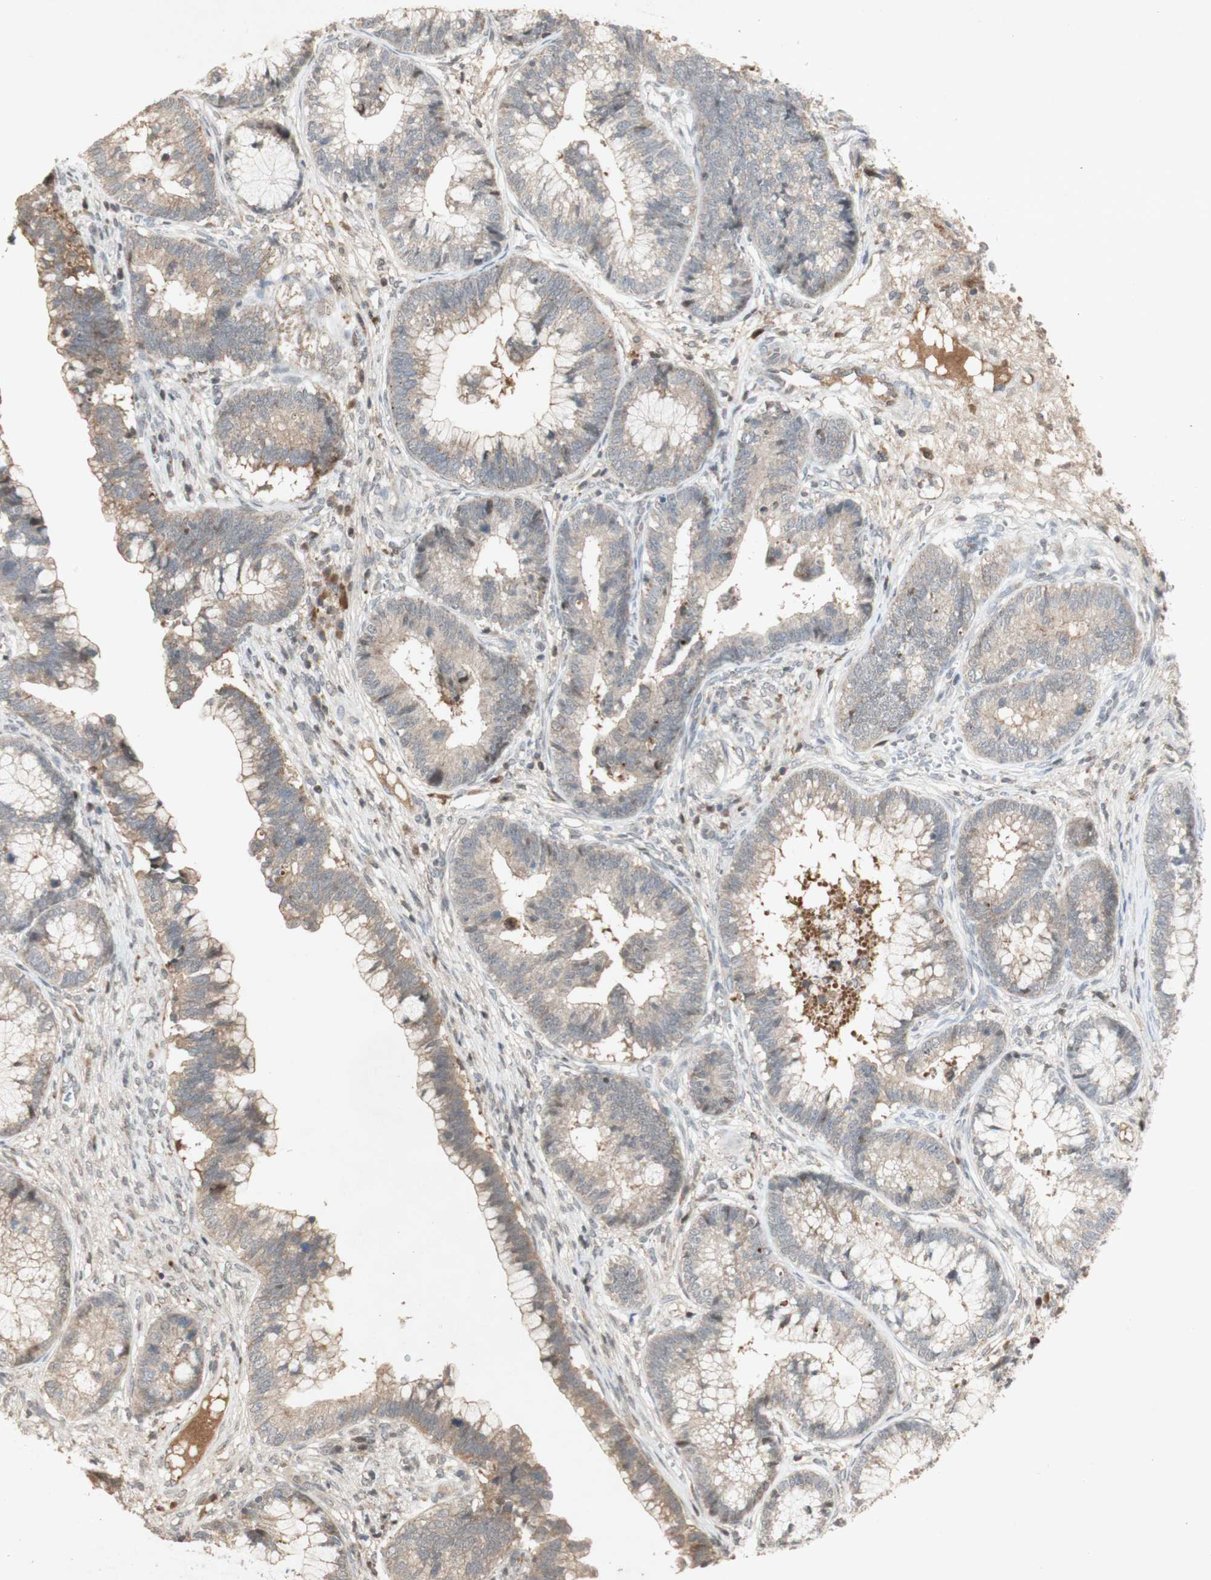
{"staining": {"intensity": "weak", "quantity": "<25%", "location": "cytoplasmic/membranous"}, "tissue": "cervical cancer", "cell_type": "Tumor cells", "image_type": "cancer", "snomed": [{"axis": "morphology", "description": "Adenocarcinoma, NOS"}, {"axis": "topography", "description": "Cervix"}], "caption": "This is an IHC image of cervical adenocarcinoma. There is no expression in tumor cells.", "gene": "NRG4", "patient": {"sex": "female", "age": 44}}